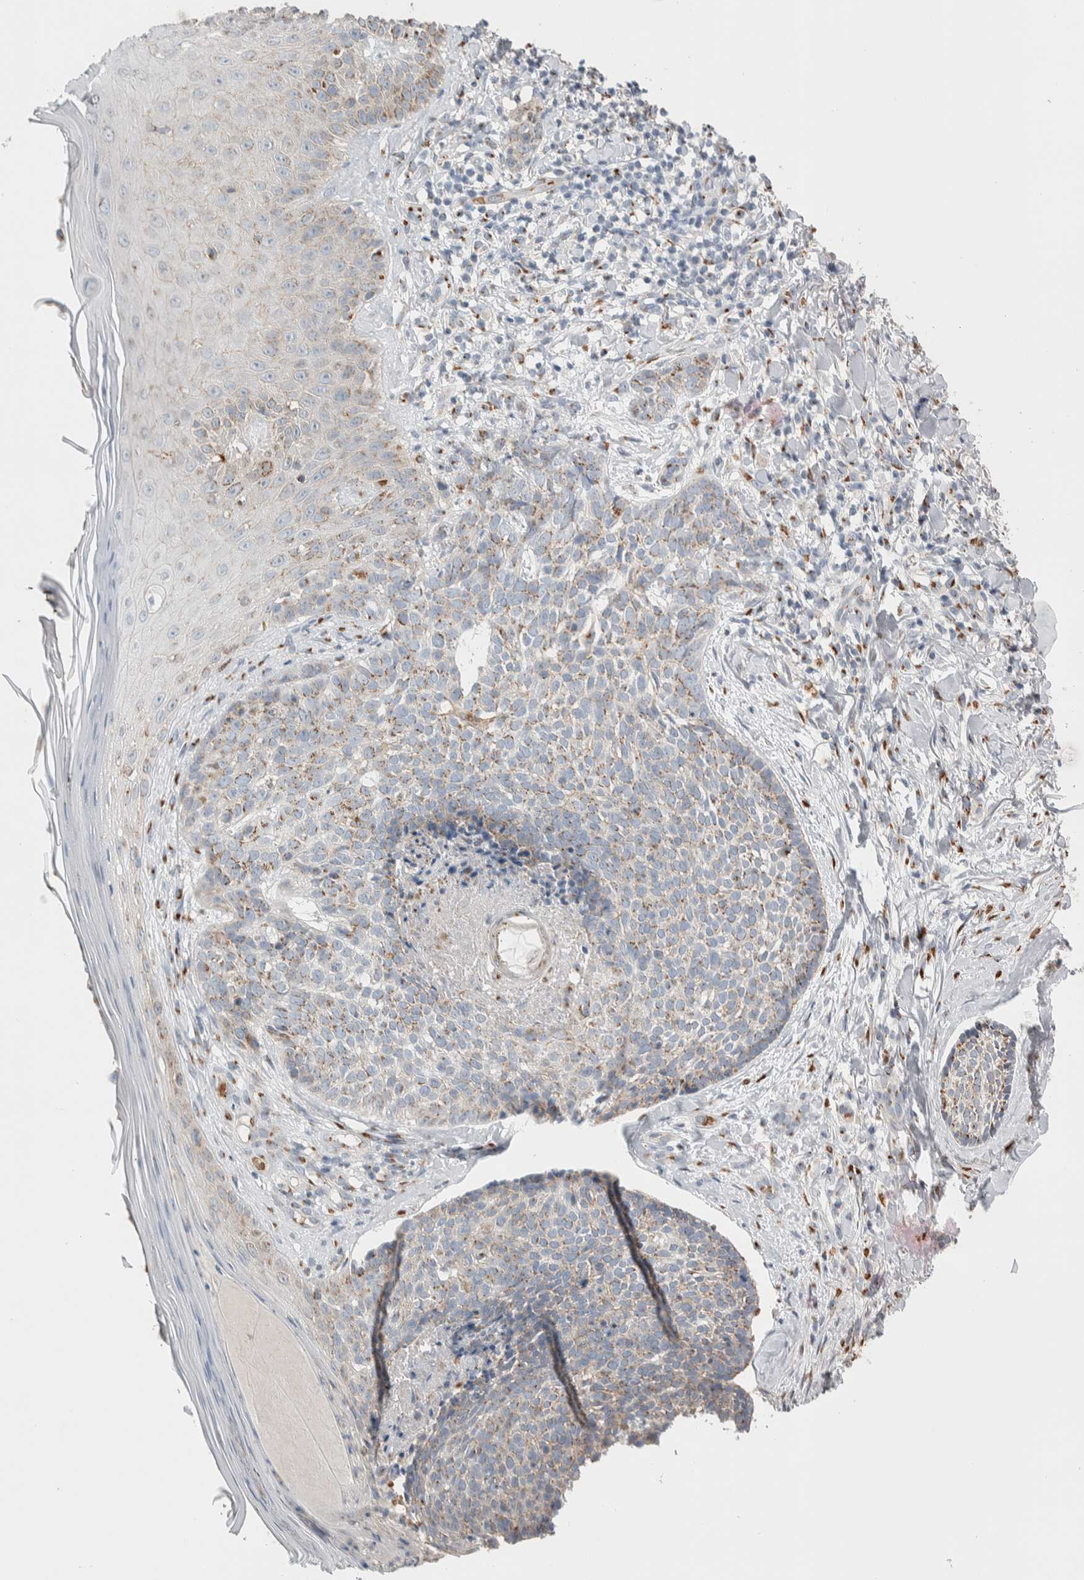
{"staining": {"intensity": "weak", "quantity": "25%-75%", "location": "cytoplasmic/membranous"}, "tissue": "skin cancer", "cell_type": "Tumor cells", "image_type": "cancer", "snomed": [{"axis": "morphology", "description": "Normal tissue, NOS"}, {"axis": "morphology", "description": "Basal cell carcinoma"}, {"axis": "topography", "description": "Skin"}], "caption": "About 25%-75% of tumor cells in skin cancer (basal cell carcinoma) display weak cytoplasmic/membranous protein expression as visualized by brown immunohistochemical staining.", "gene": "SLC38A10", "patient": {"sex": "male", "age": 67}}